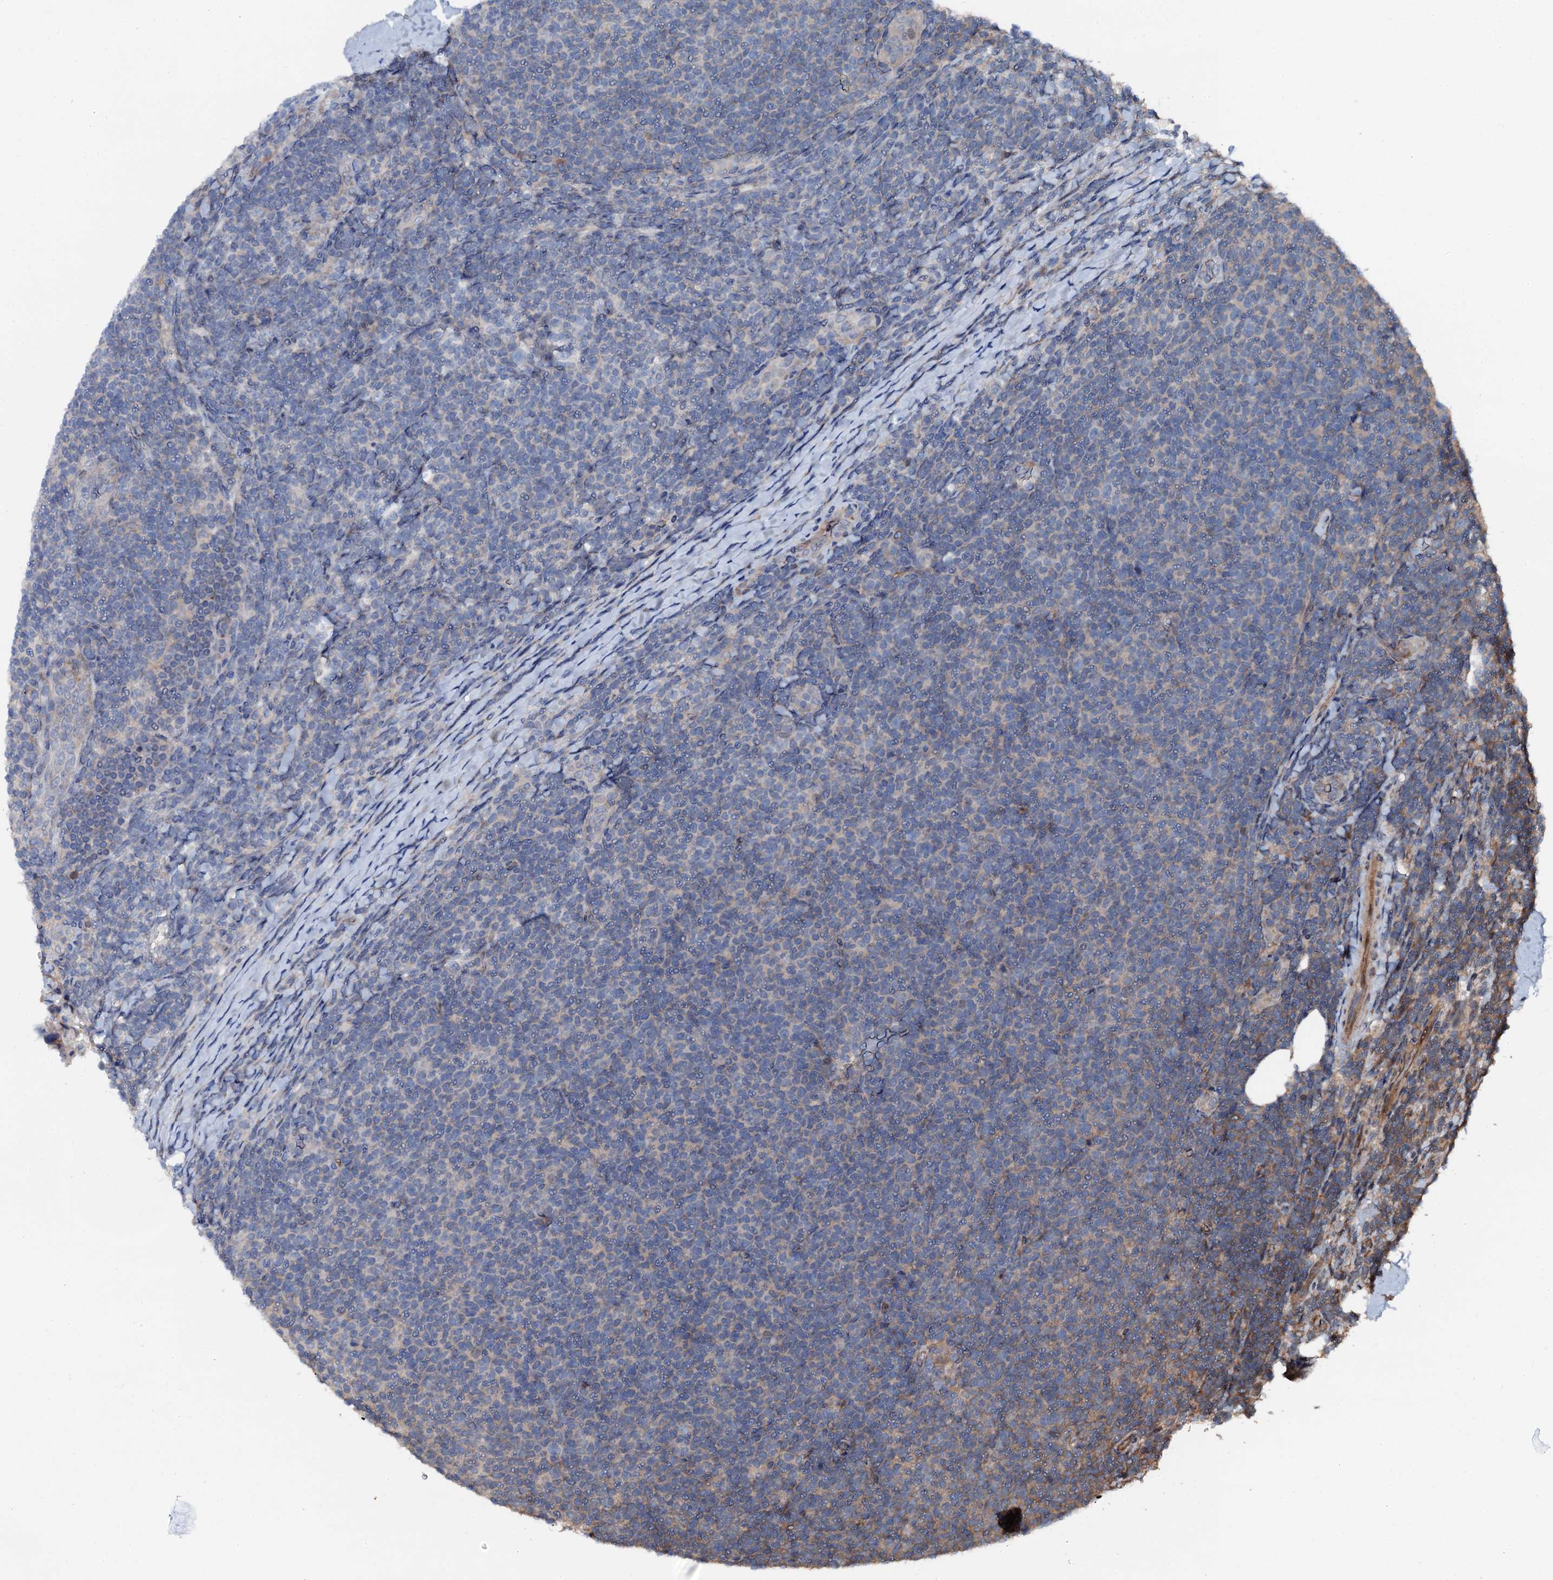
{"staining": {"intensity": "negative", "quantity": "none", "location": "none"}, "tissue": "lymphoma", "cell_type": "Tumor cells", "image_type": "cancer", "snomed": [{"axis": "morphology", "description": "Malignant lymphoma, non-Hodgkin's type, Low grade"}, {"axis": "topography", "description": "Lymph node"}], "caption": "The immunohistochemistry (IHC) photomicrograph has no significant expression in tumor cells of lymphoma tissue.", "gene": "FLYWCH1", "patient": {"sex": "male", "age": 66}}